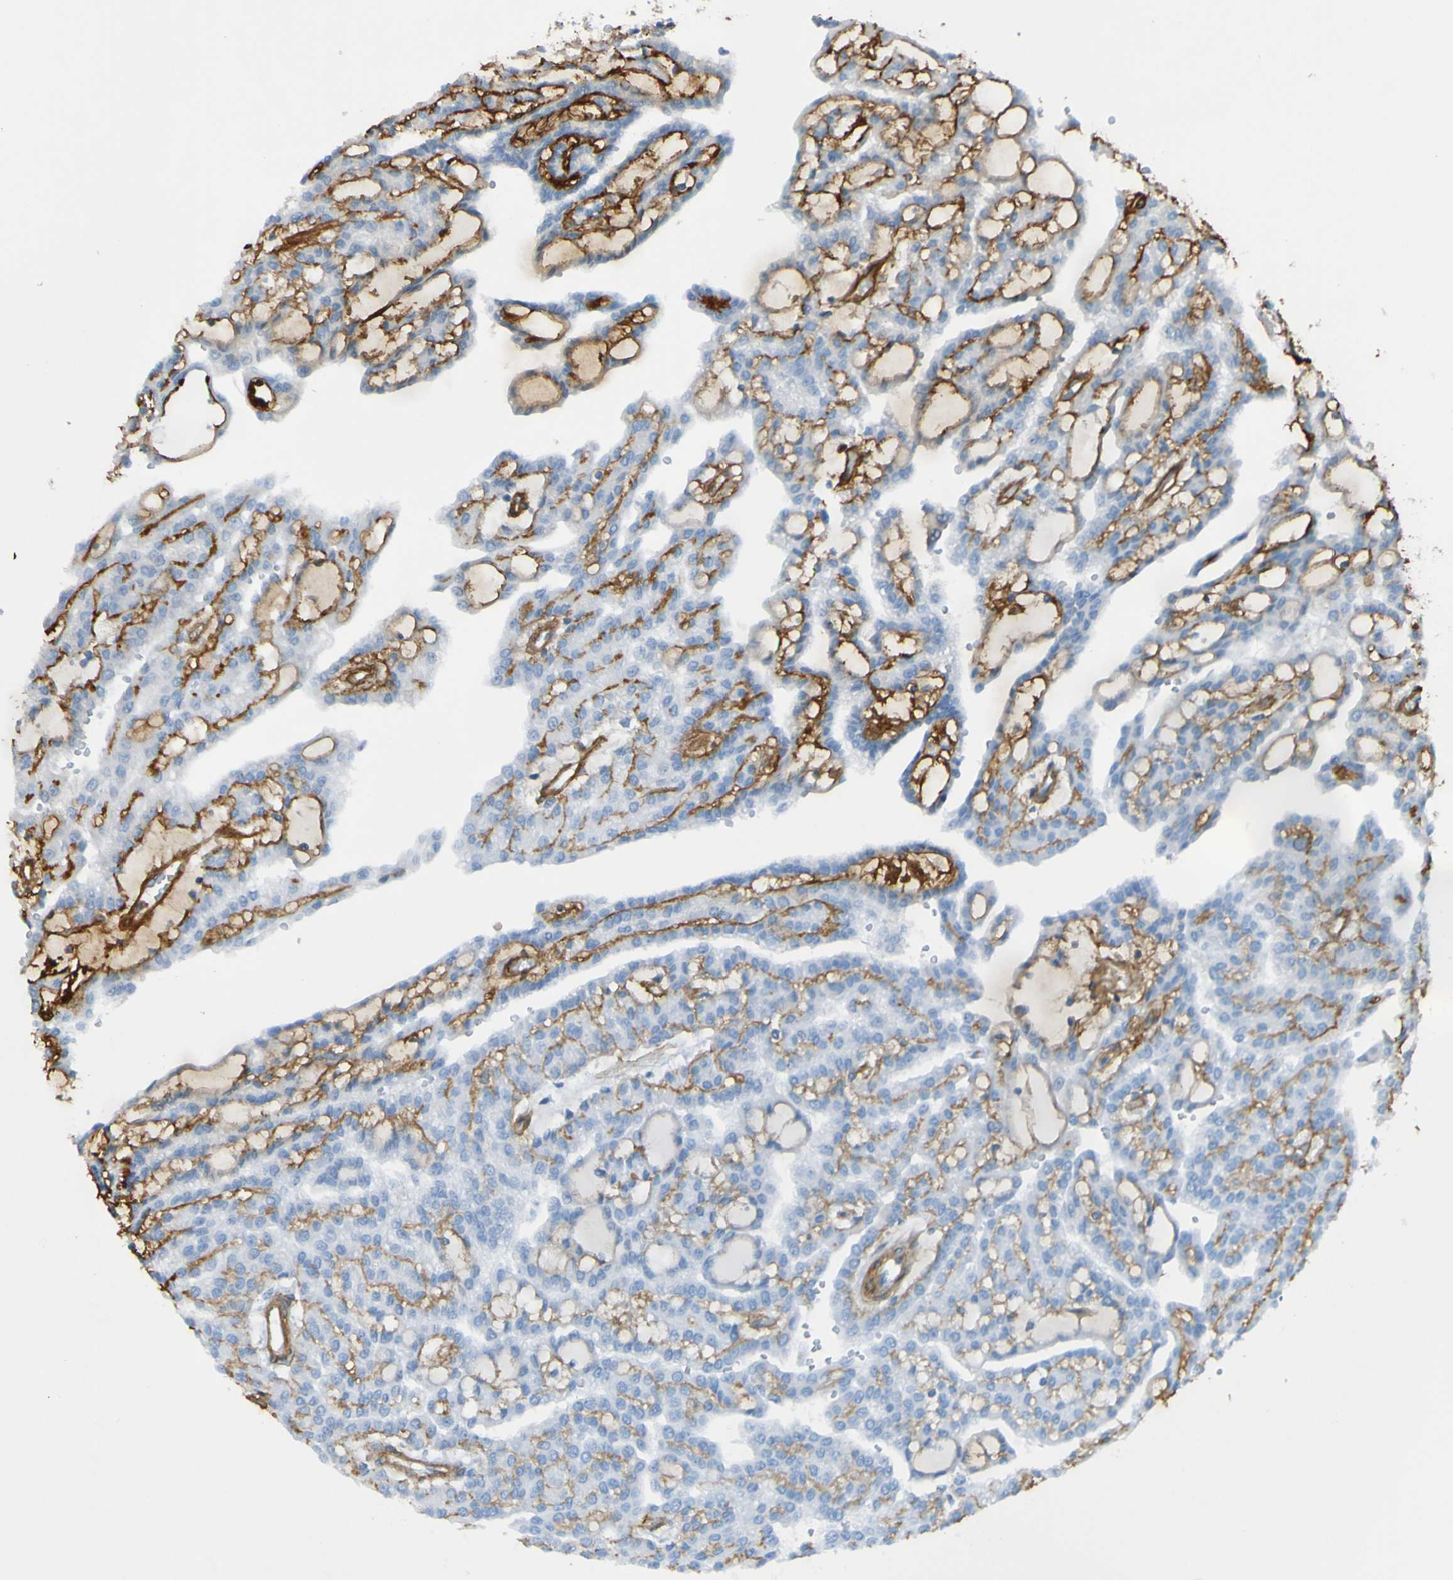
{"staining": {"intensity": "negative", "quantity": "none", "location": "none"}, "tissue": "renal cancer", "cell_type": "Tumor cells", "image_type": "cancer", "snomed": [{"axis": "morphology", "description": "Adenocarcinoma, NOS"}, {"axis": "topography", "description": "Kidney"}], "caption": "A micrograph of renal cancer (adenocarcinoma) stained for a protein reveals no brown staining in tumor cells.", "gene": "COL4A2", "patient": {"sex": "male", "age": 63}}